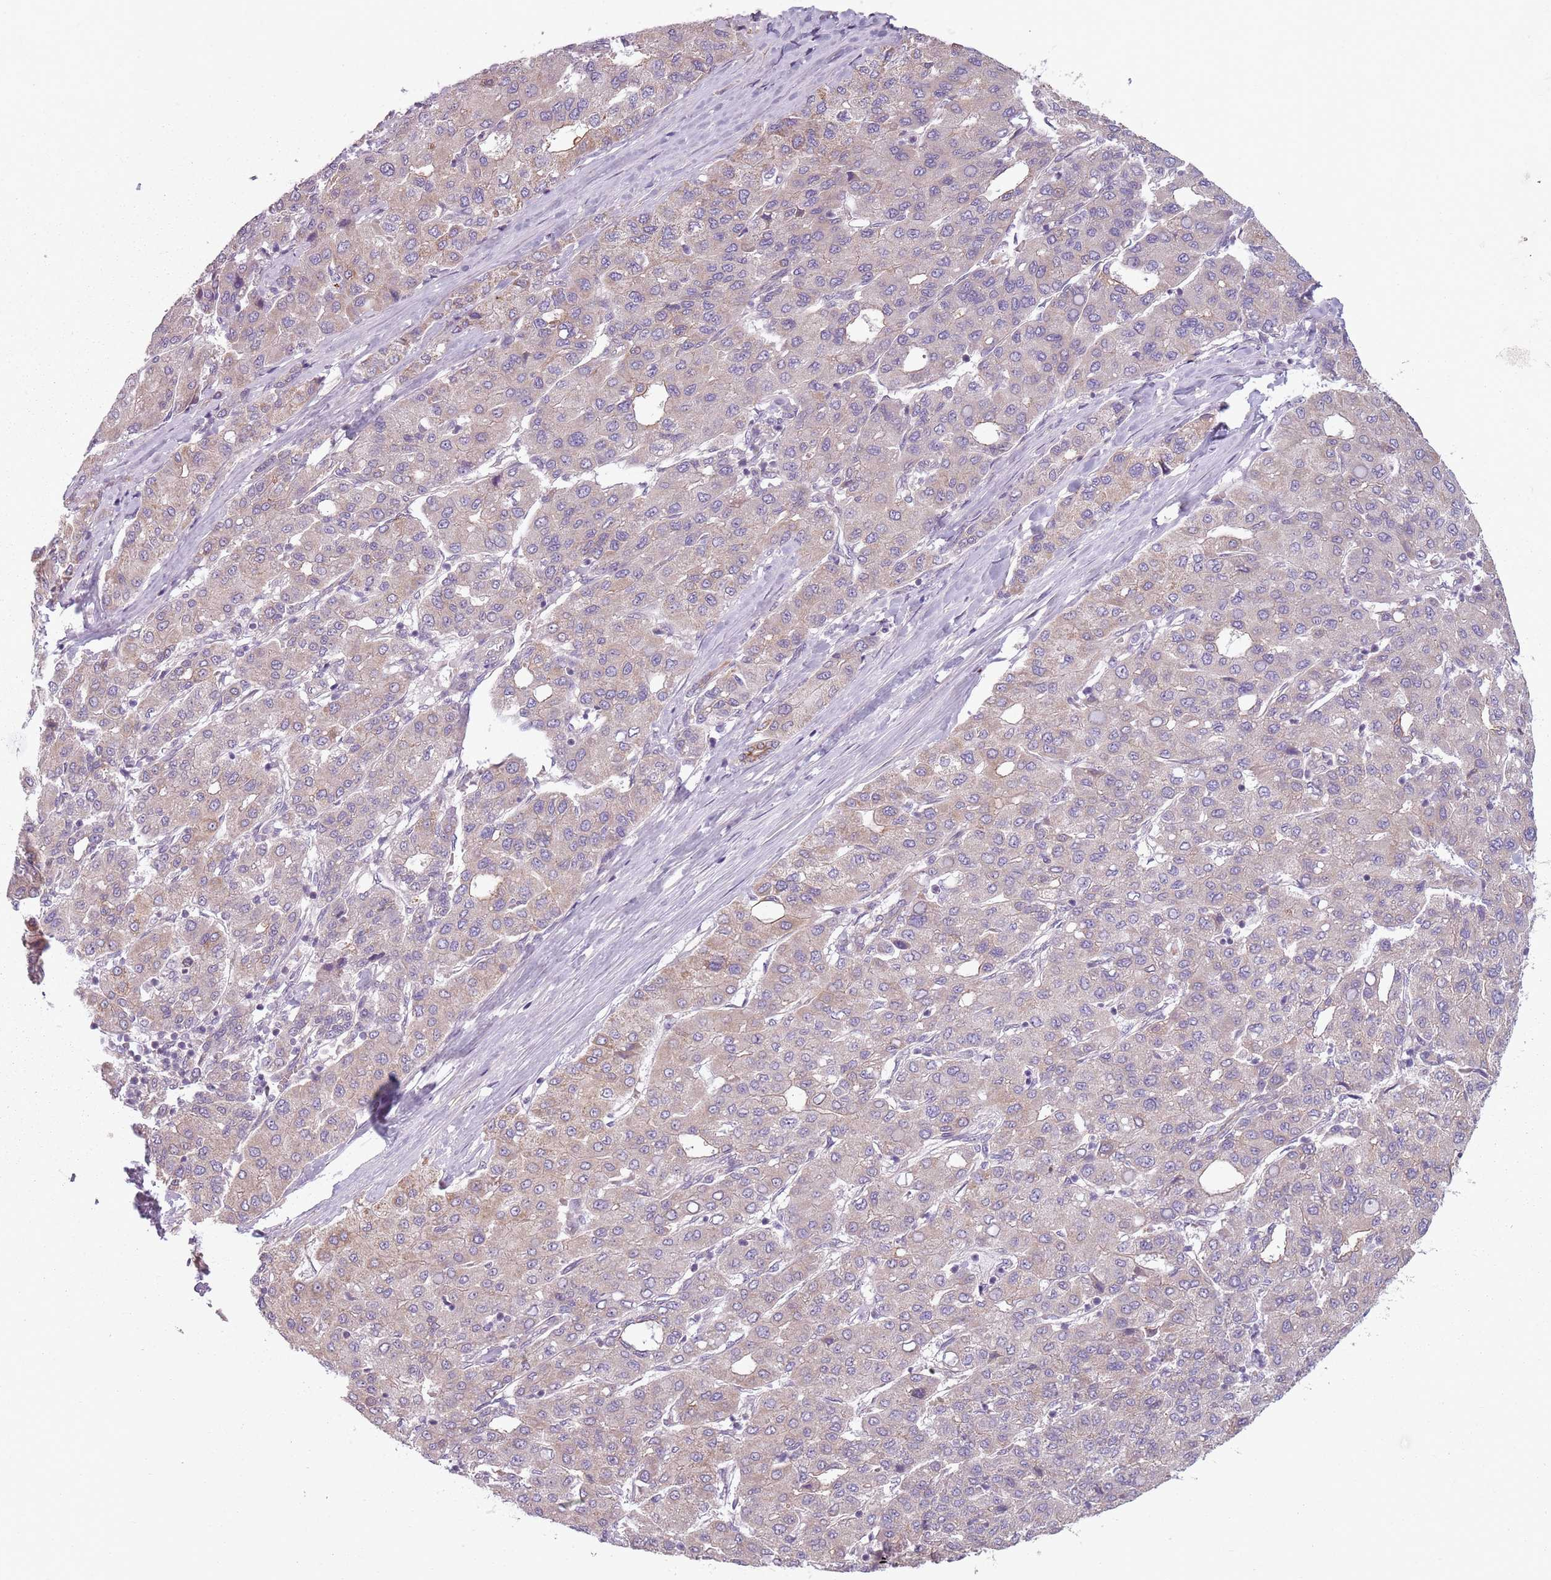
{"staining": {"intensity": "weak", "quantity": "<25%", "location": "cytoplasmic/membranous"}, "tissue": "liver cancer", "cell_type": "Tumor cells", "image_type": "cancer", "snomed": [{"axis": "morphology", "description": "Carcinoma, Hepatocellular, NOS"}, {"axis": "topography", "description": "Liver"}], "caption": "IHC of liver cancer (hepatocellular carcinoma) displays no expression in tumor cells. (DAB immunohistochemistry (IHC), high magnification).", "gene": "TLCD2", "patient": {"sex": "male", "age": 65}}